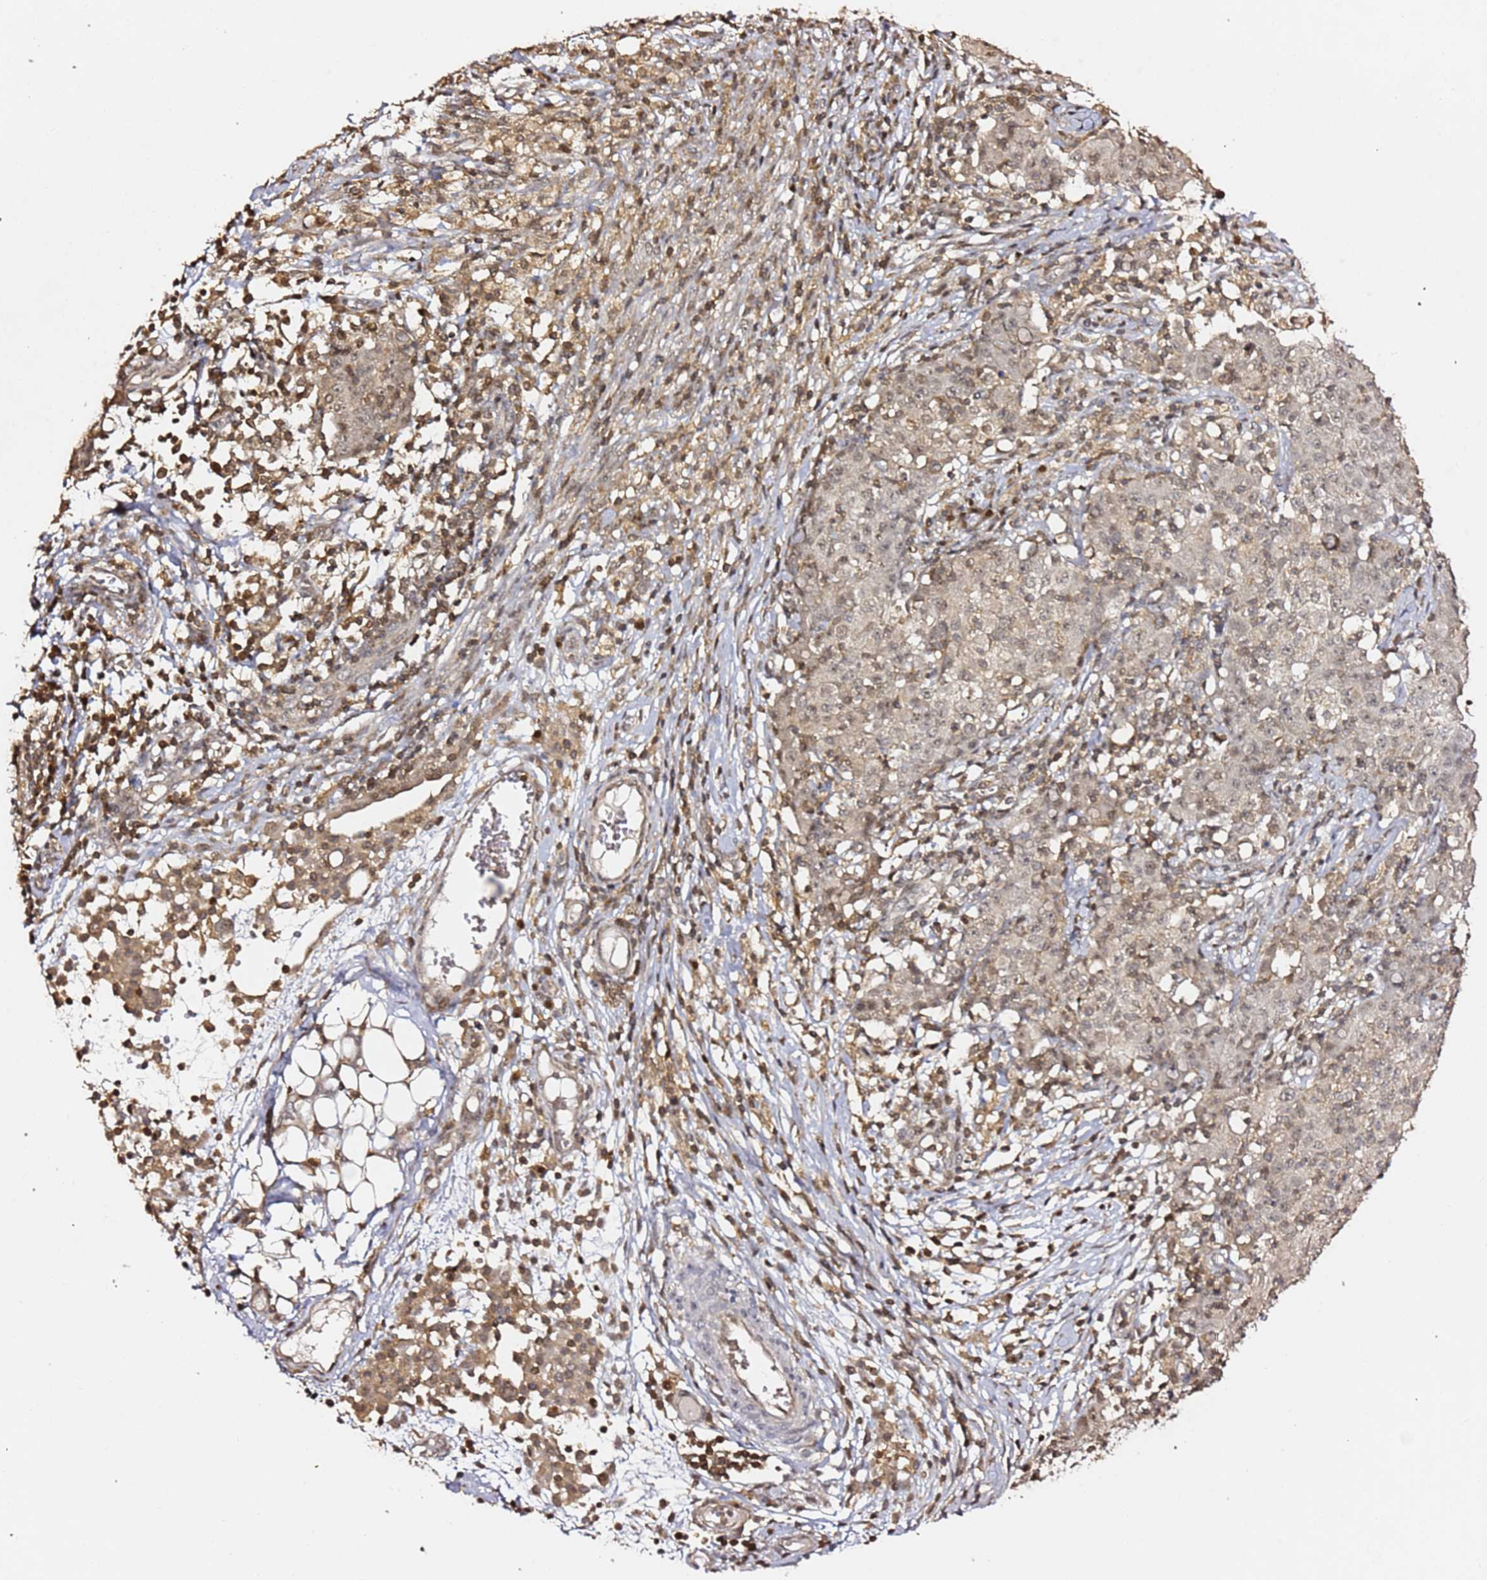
{"staining": {"intensity": "weak", "quantity": "25%-75%", "location": "nuclear"}, "tissue": "ovarian cancer", "cell_type": "Tumor cells", "image_type": "cancer", "snomed": [{"axis": "morphology", "description": "Carcinoma, endometroid"}, {"axis": "topography", "description": "Ovary"}], "caption": "Protein expression analysis of ovarian cancer (endometroid carcinoma) displays weak nuclear expression in approximately 25%-75% of tumor cells.", "gene": "OR5V1", "patient": {"sex": "female", "age": 42}}